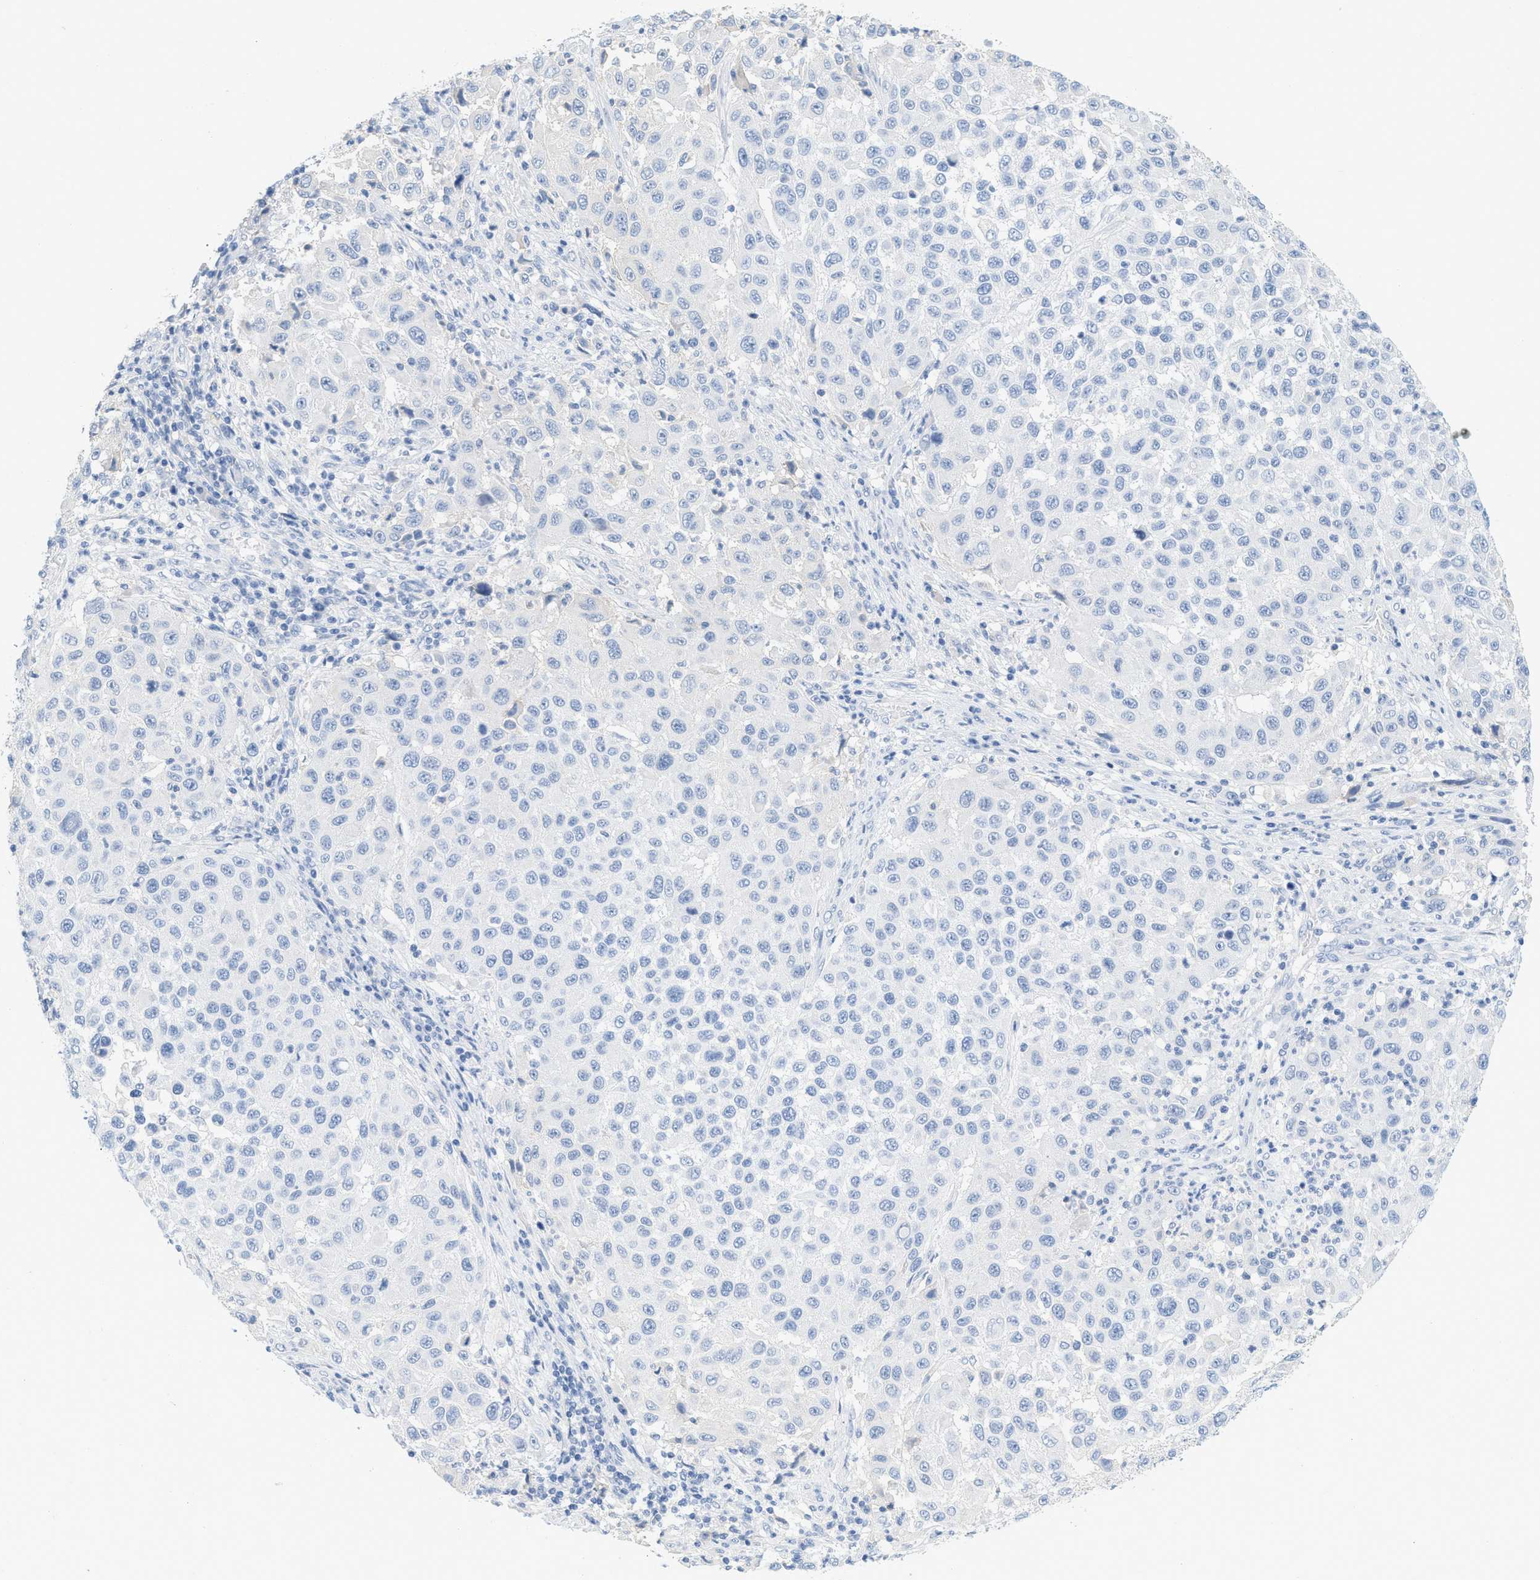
{"staining": {"intensity": "negative", "quantity": "none", "location": "none"}, "tissue": "melanoma", "cell_type": "Tumor cells", "image_type": "cancer", "snomed": [{"axis": "morphology", "description": "Malignant melanoma, Metastatic site"}, {"axis": "topography", "description": "Lymph node"}], "caption": "Immunohistochemistry (IHC) image of neoplastic tissue: human melanoma stained with DAB demonstrates no significant protein positivity in tumor cells.", "gene": "PAPPA", "patient": {"sex": "male", "age": 61}}